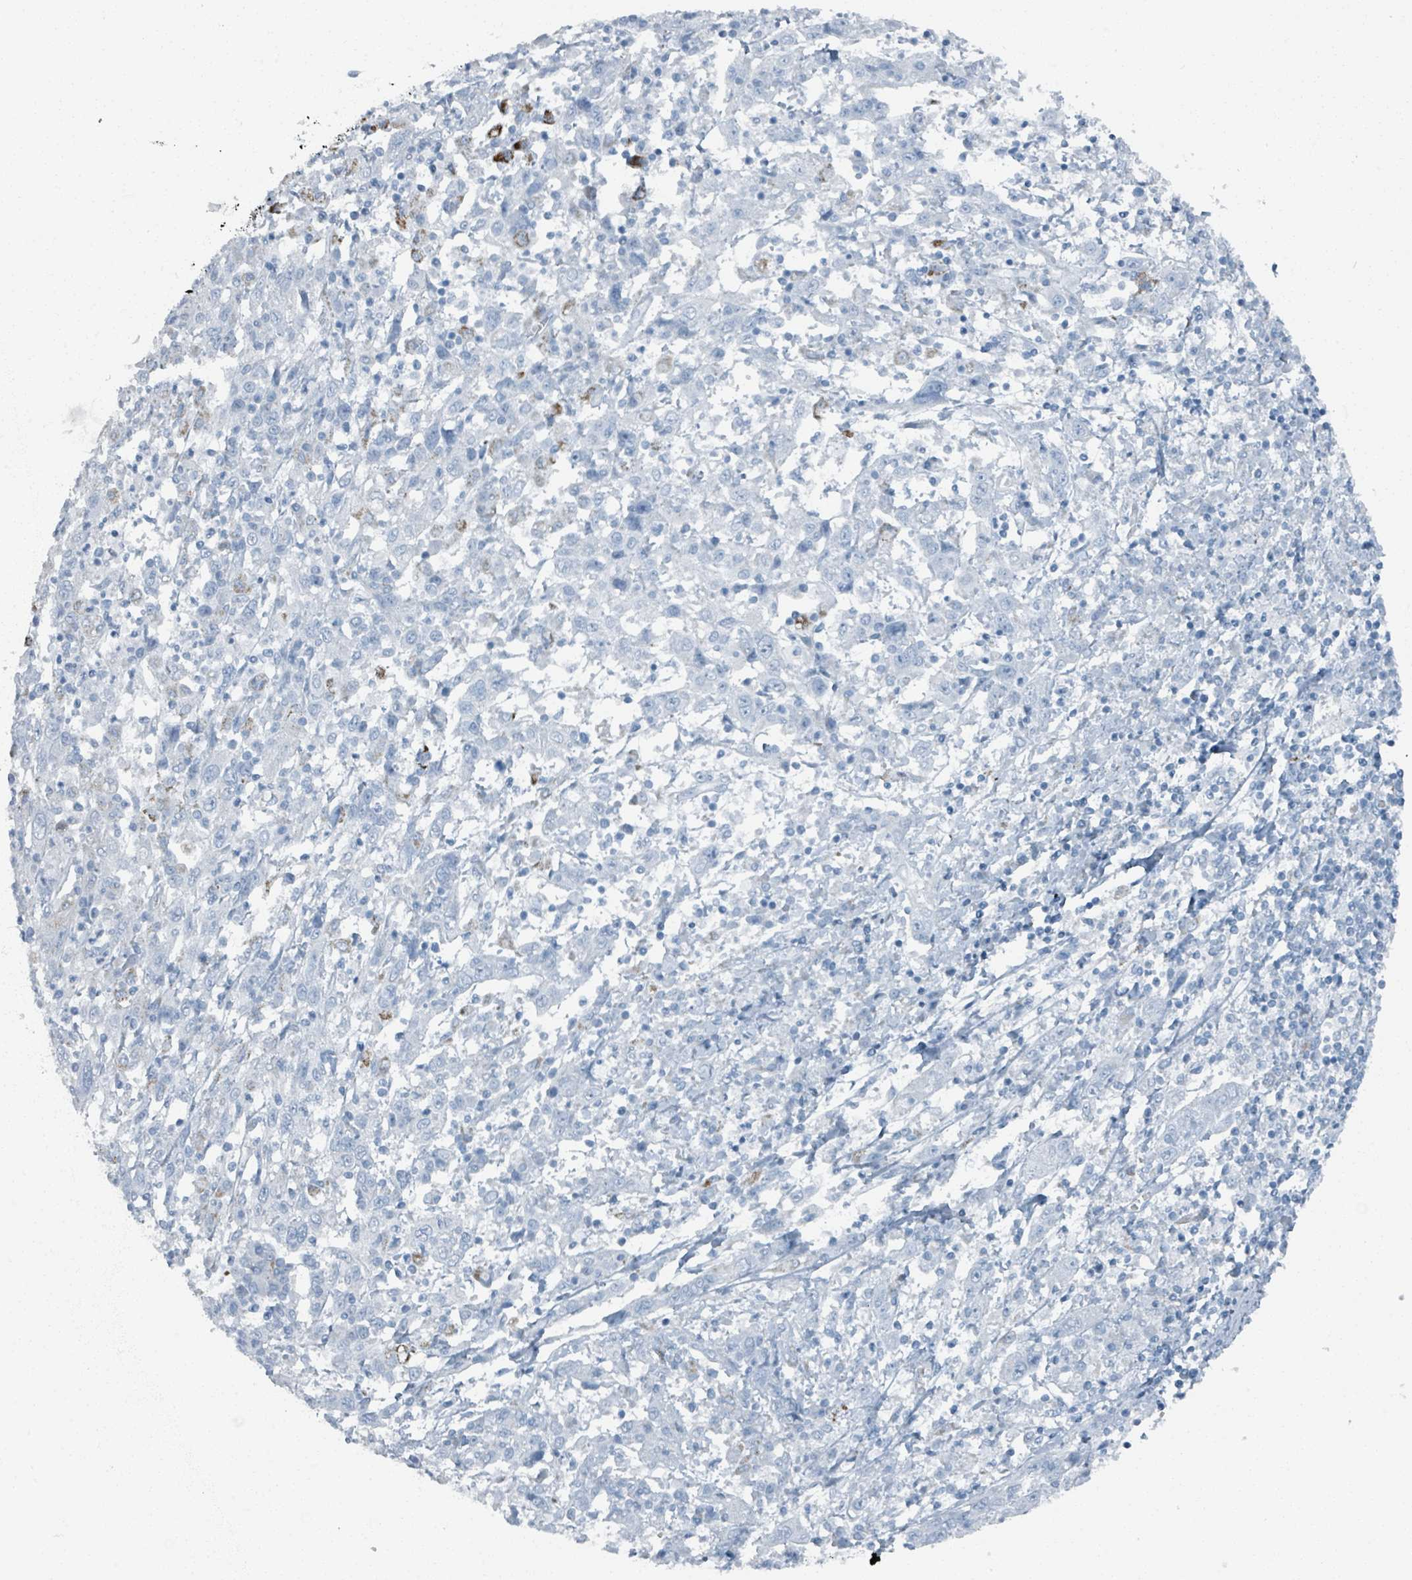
{"staining": {"intensity": "negative", "quantity": "none", "location": "none"}, "tissue": "cervical cancer", "cell_type": "Tumor cells", "image_type": "cancer", "snomed": [{"axis": "morphology", "description": "Squamous cell carcinoma, NOS"}, {"axis": "topography", "description": "Cervix"}], "caption": "Tumor cells show no significant expression in cervical squamous cell carcinoma. (IHC, brightfield microscopy, high magnification).", "gene": "GAMT", "patient": {"sex": "female", "age": 46}}